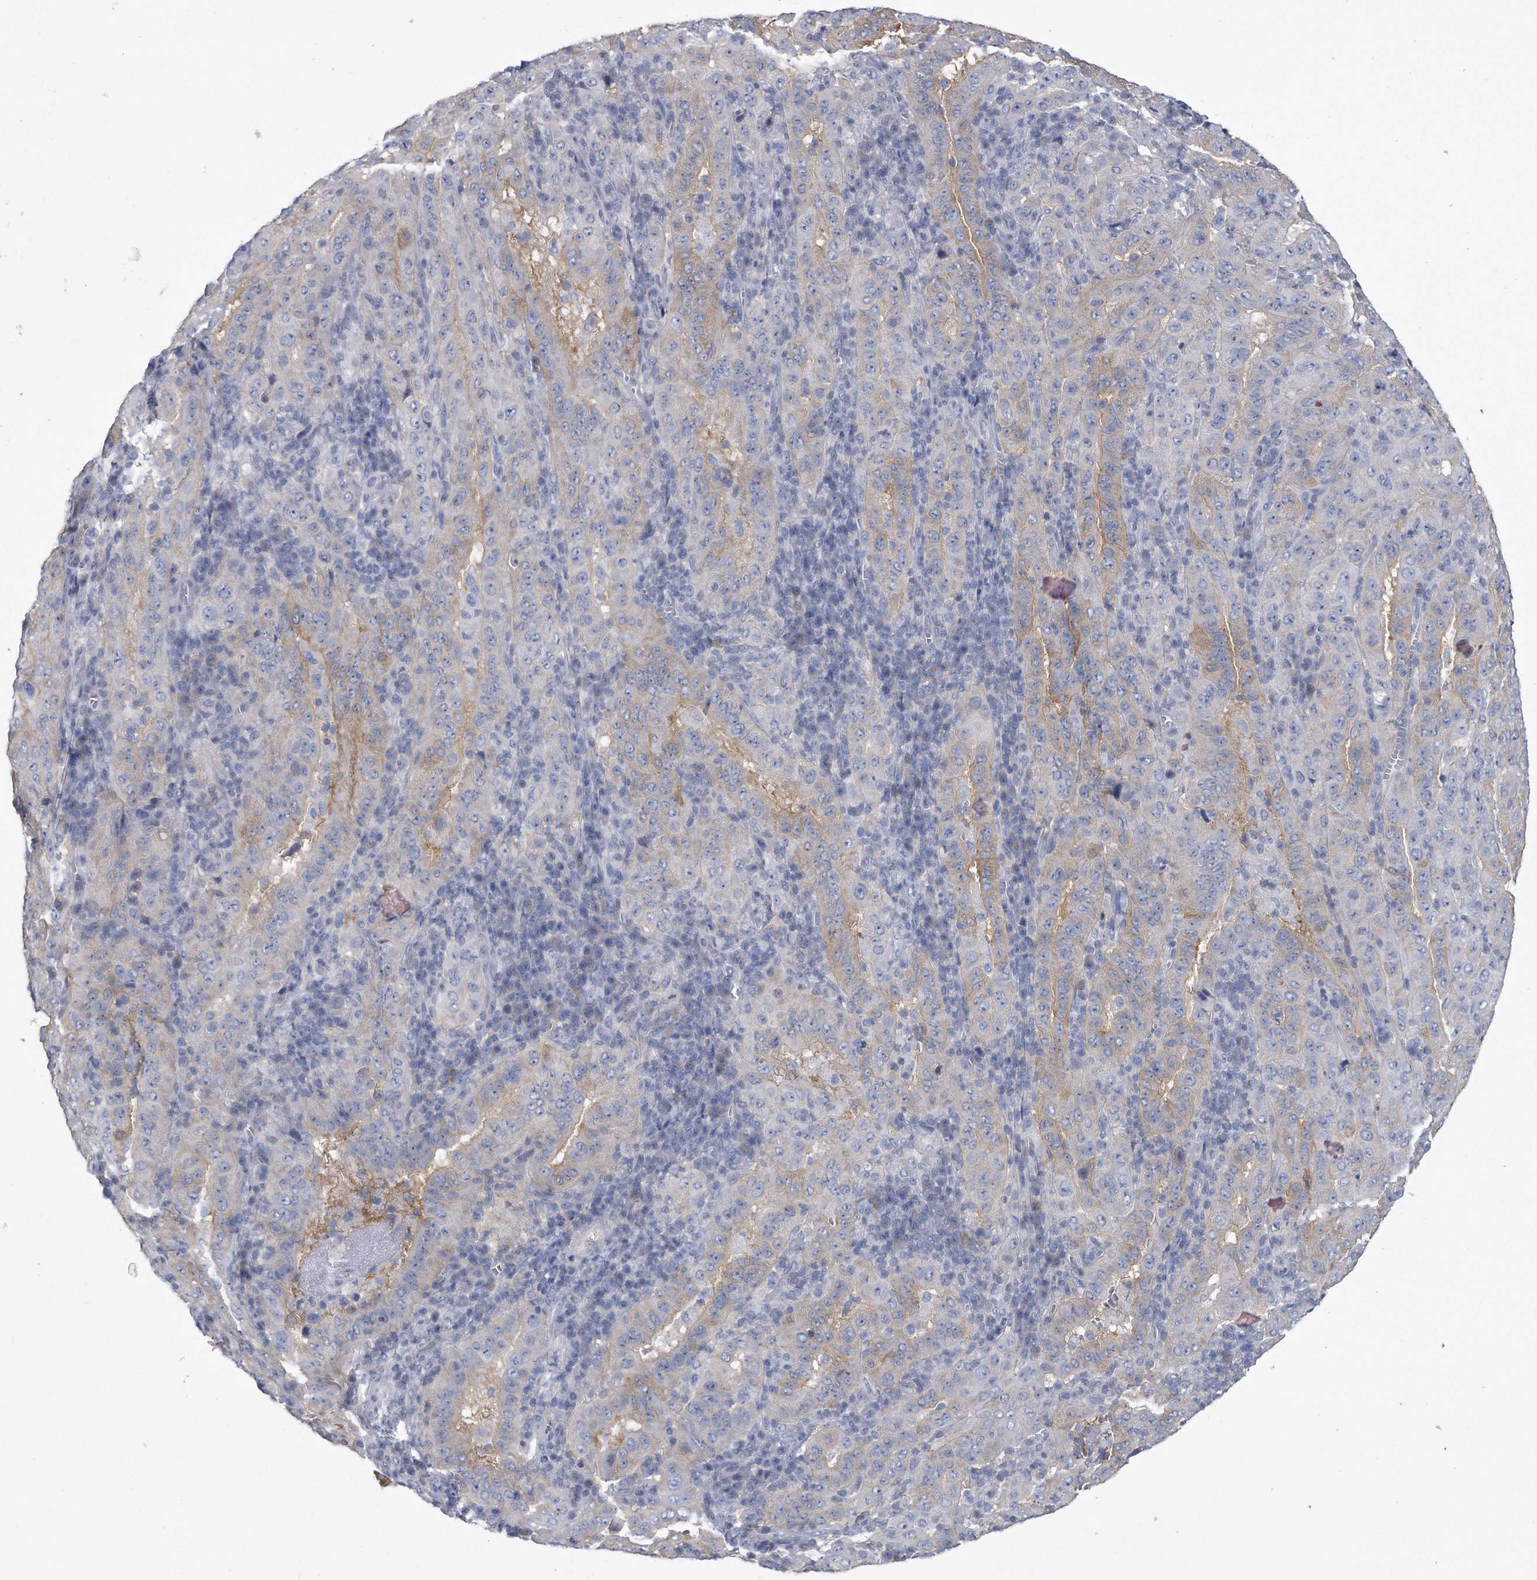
{"staining": {"intensity": "negative", "quantity": "none", "location": "none"}, "tissue": "pancreatic cancer", "cell_type": "Tumor cells", "image_type": "cancer", "snomed": [{"axis": "morphology", "description": "Adenocarcinoma, NOS"}, {"axis": "topography", "description": "Pancreas"}], "caption": "This histopathology image is of pancreatic adenocarcinoma stained with IHC to label a protein in brown with the nuclei are counter-stained blue. There is no expression in tumor cells.", "gene": "PYGB", "patient": {"sex": "male", "age": 63}}